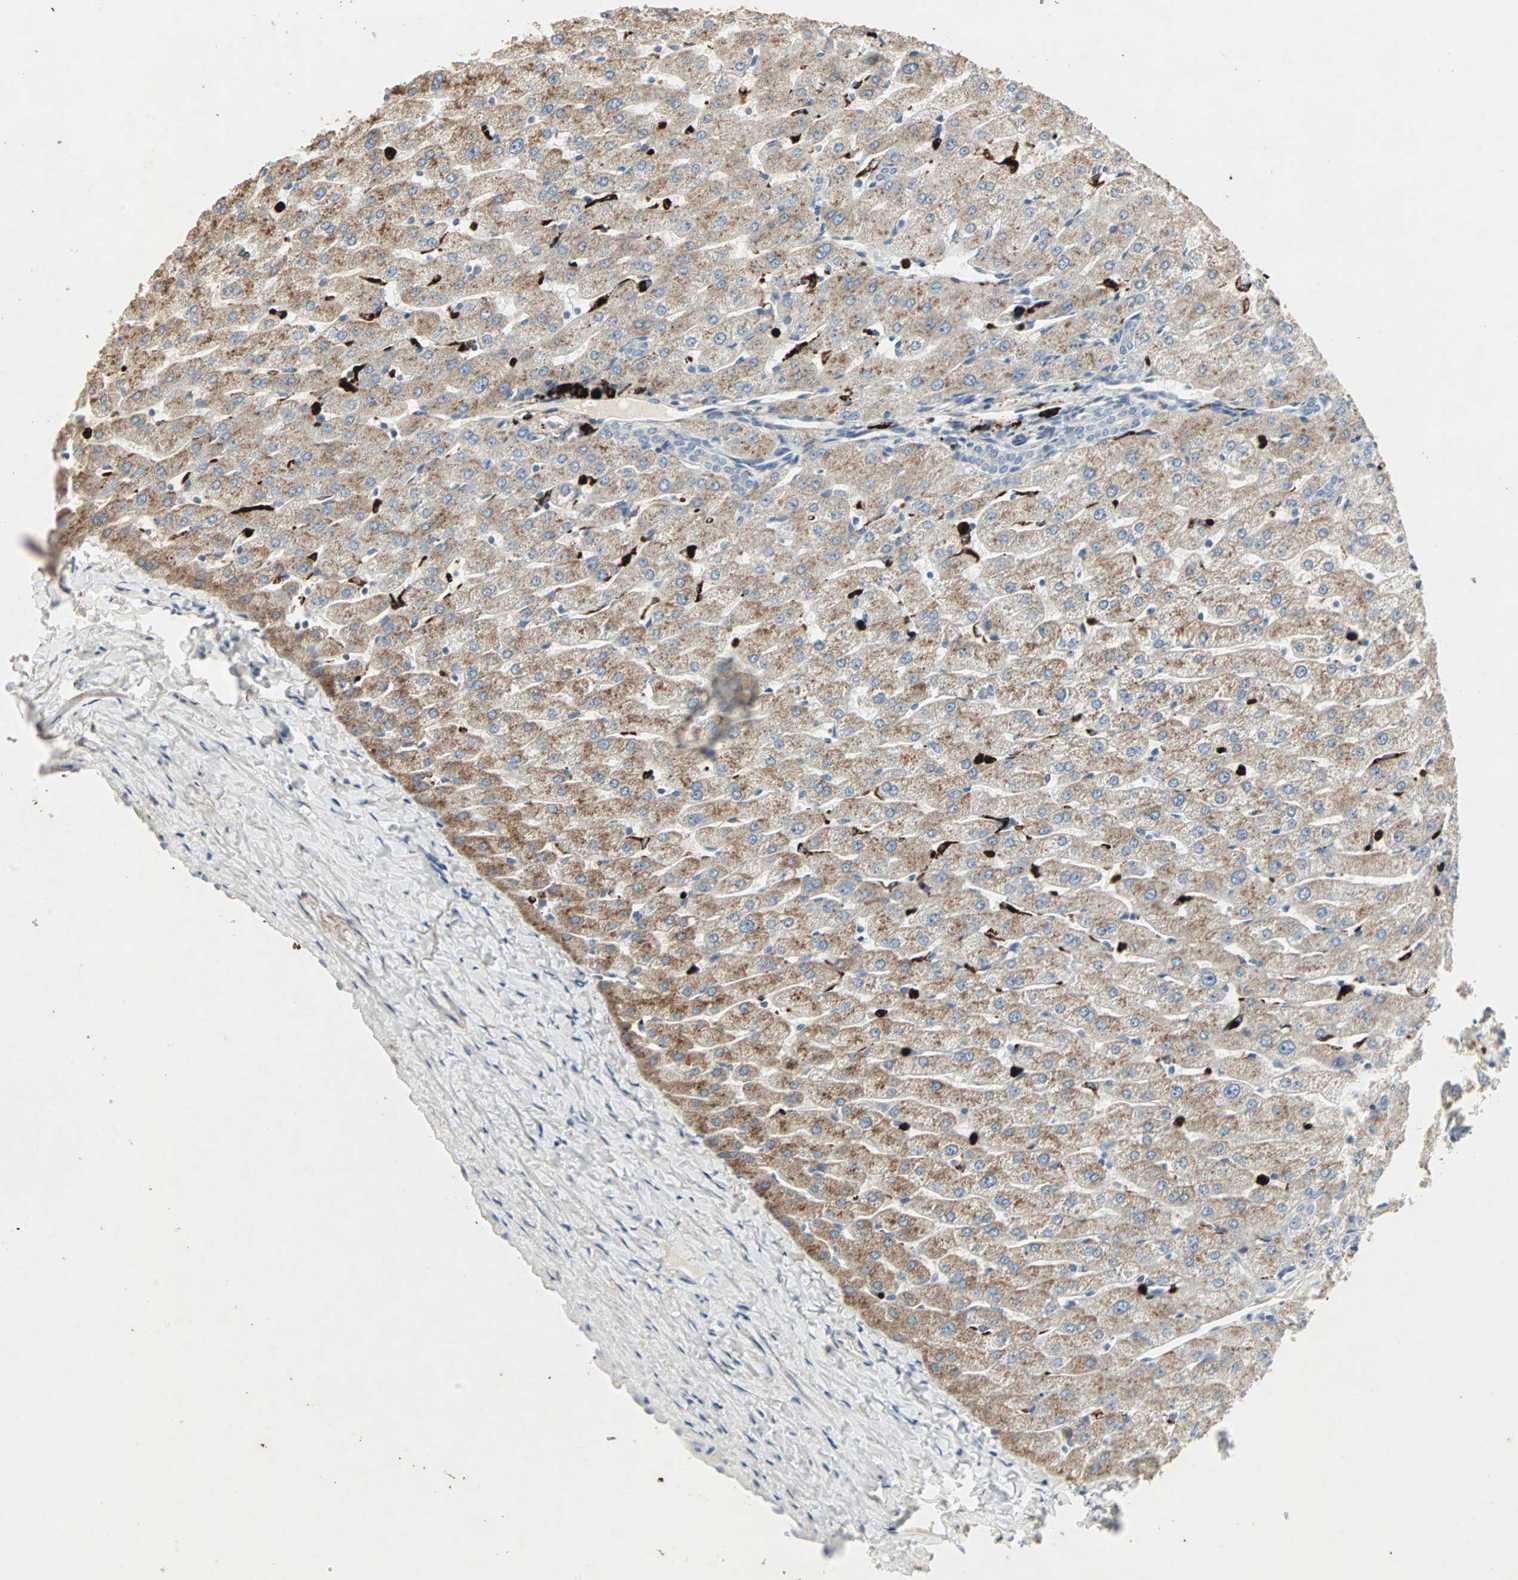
{"staining": {"intensity": "weak", "quantity": ">75%", "location": "cytoplasmic/membranous"}, "tissue": "liver", "cell_type": "Cholangiocytes", "image_type": "normal", "snomed": [{"axis": "morphology", "description": "Normal tissue, NOS"}, {"axis": "morphology", "description": "Fibrosis, NOS"}, {"axis": "topography", "description": "Liver"}], "caption": "A micrograph showing weak cytoplasmic/membranous positivity in approximately >75% of cholangiocytes in unremarkable liver, as visualized by brown immunohistochemical staining.", "gene": "CEACAM6", "patient": {"sex": "female", "age": 29}}